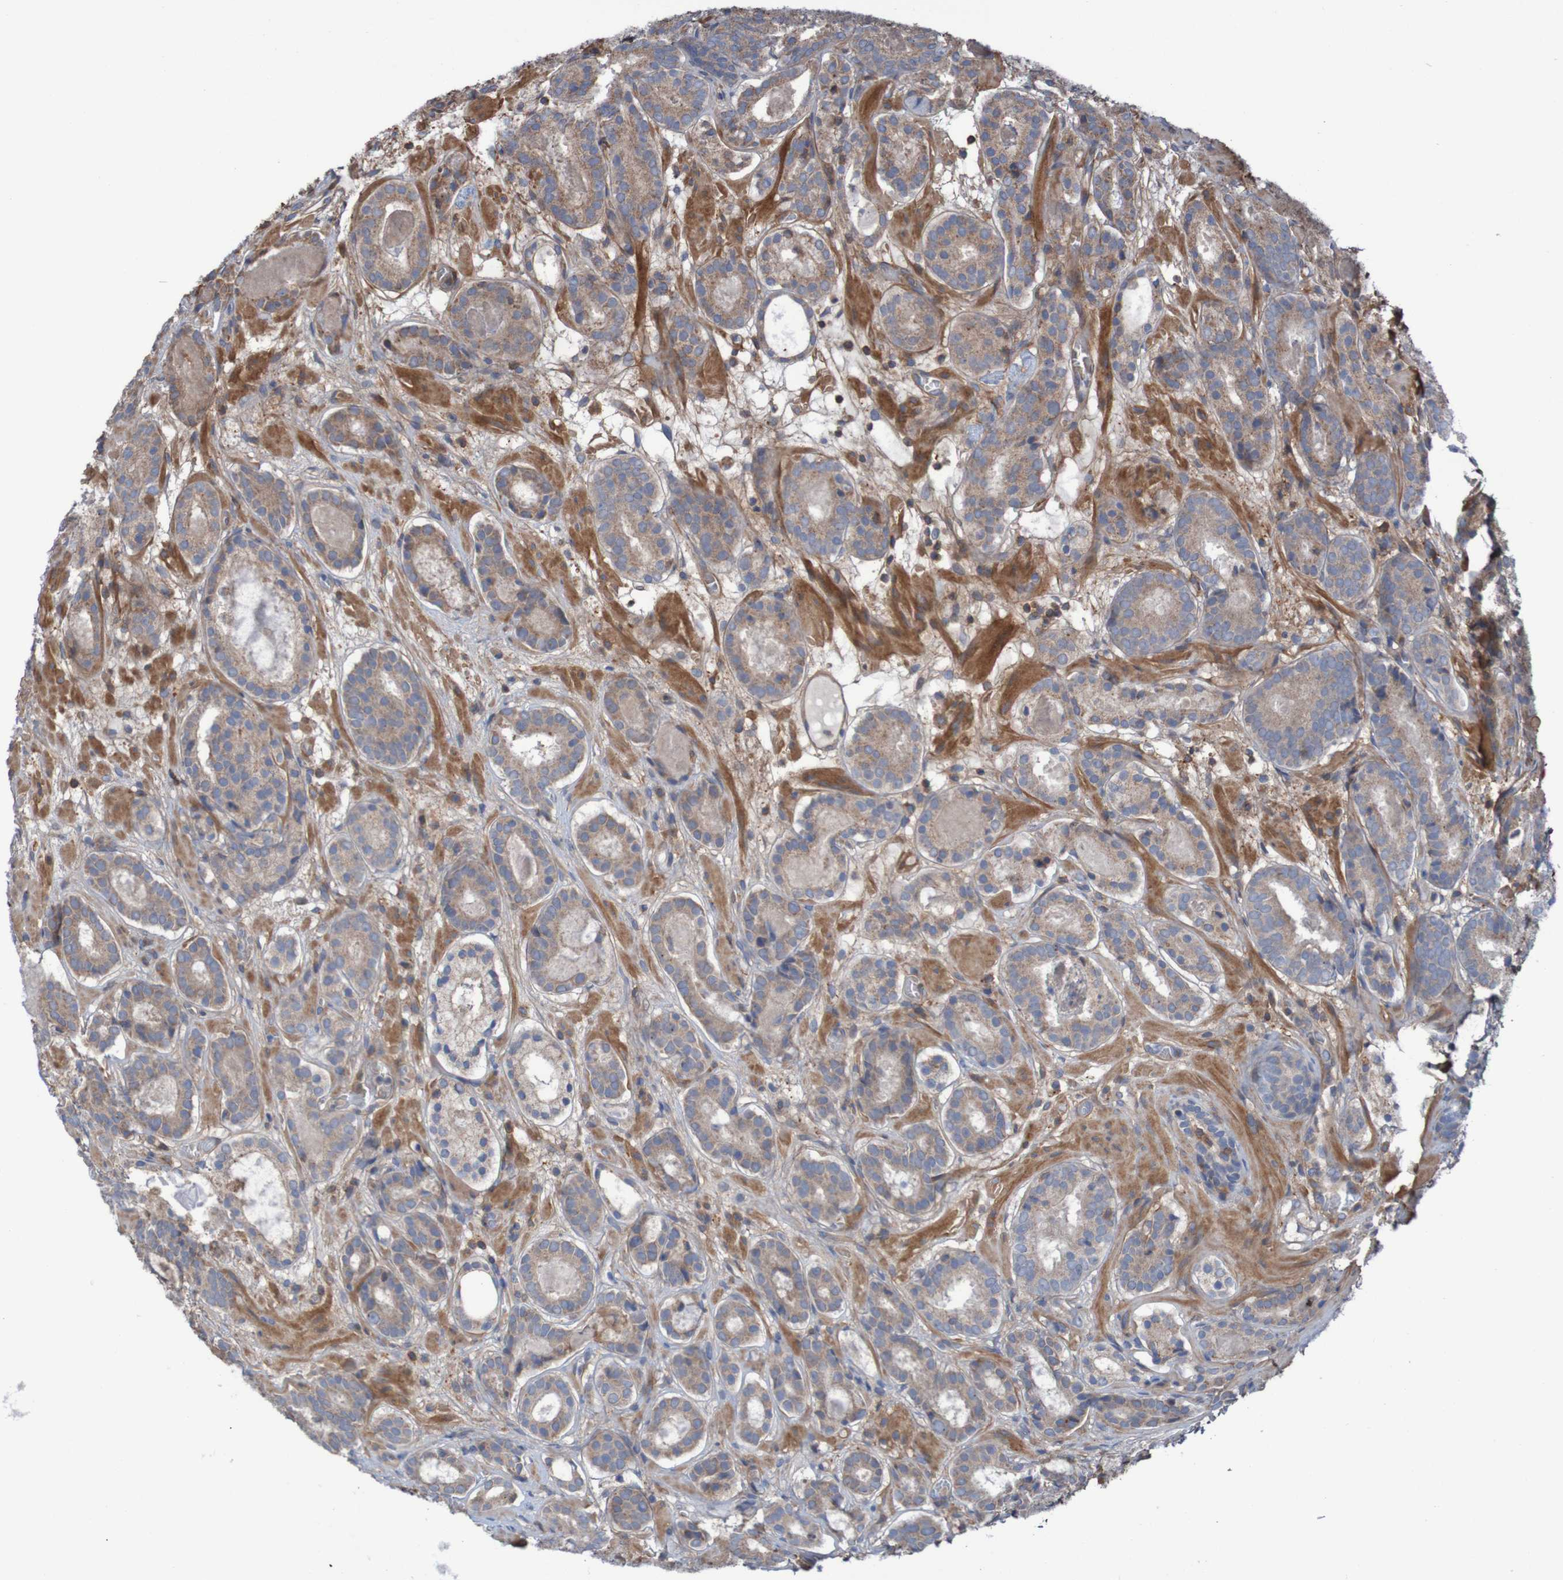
{"staining": {"intensity": "weak", "quantity": ">75%", "location": "cytoplasmic/membranous"}, "tissue": "prostate cancer", "cell_type": "Tumor cells", "image_type": "cancer", "snomed": [{"axis": "morphology", "description": "Adenocarcinoma, Low grade"}, {"axis": "topography", "description": "Prostate"}], "caption": "A micrograph of prostate cancer (adenocarcinoma (low-grade)) stained for a protein displays weak cytoplasmic/membranous brown staining in tumor cells. The protein of interest is stained brown, and the nuclei are stained in blue (DAB IHC with brightfield microscopy, high magnification).", "gene": "PDGFB", "patient": {"sex": "male", "age": 69}}